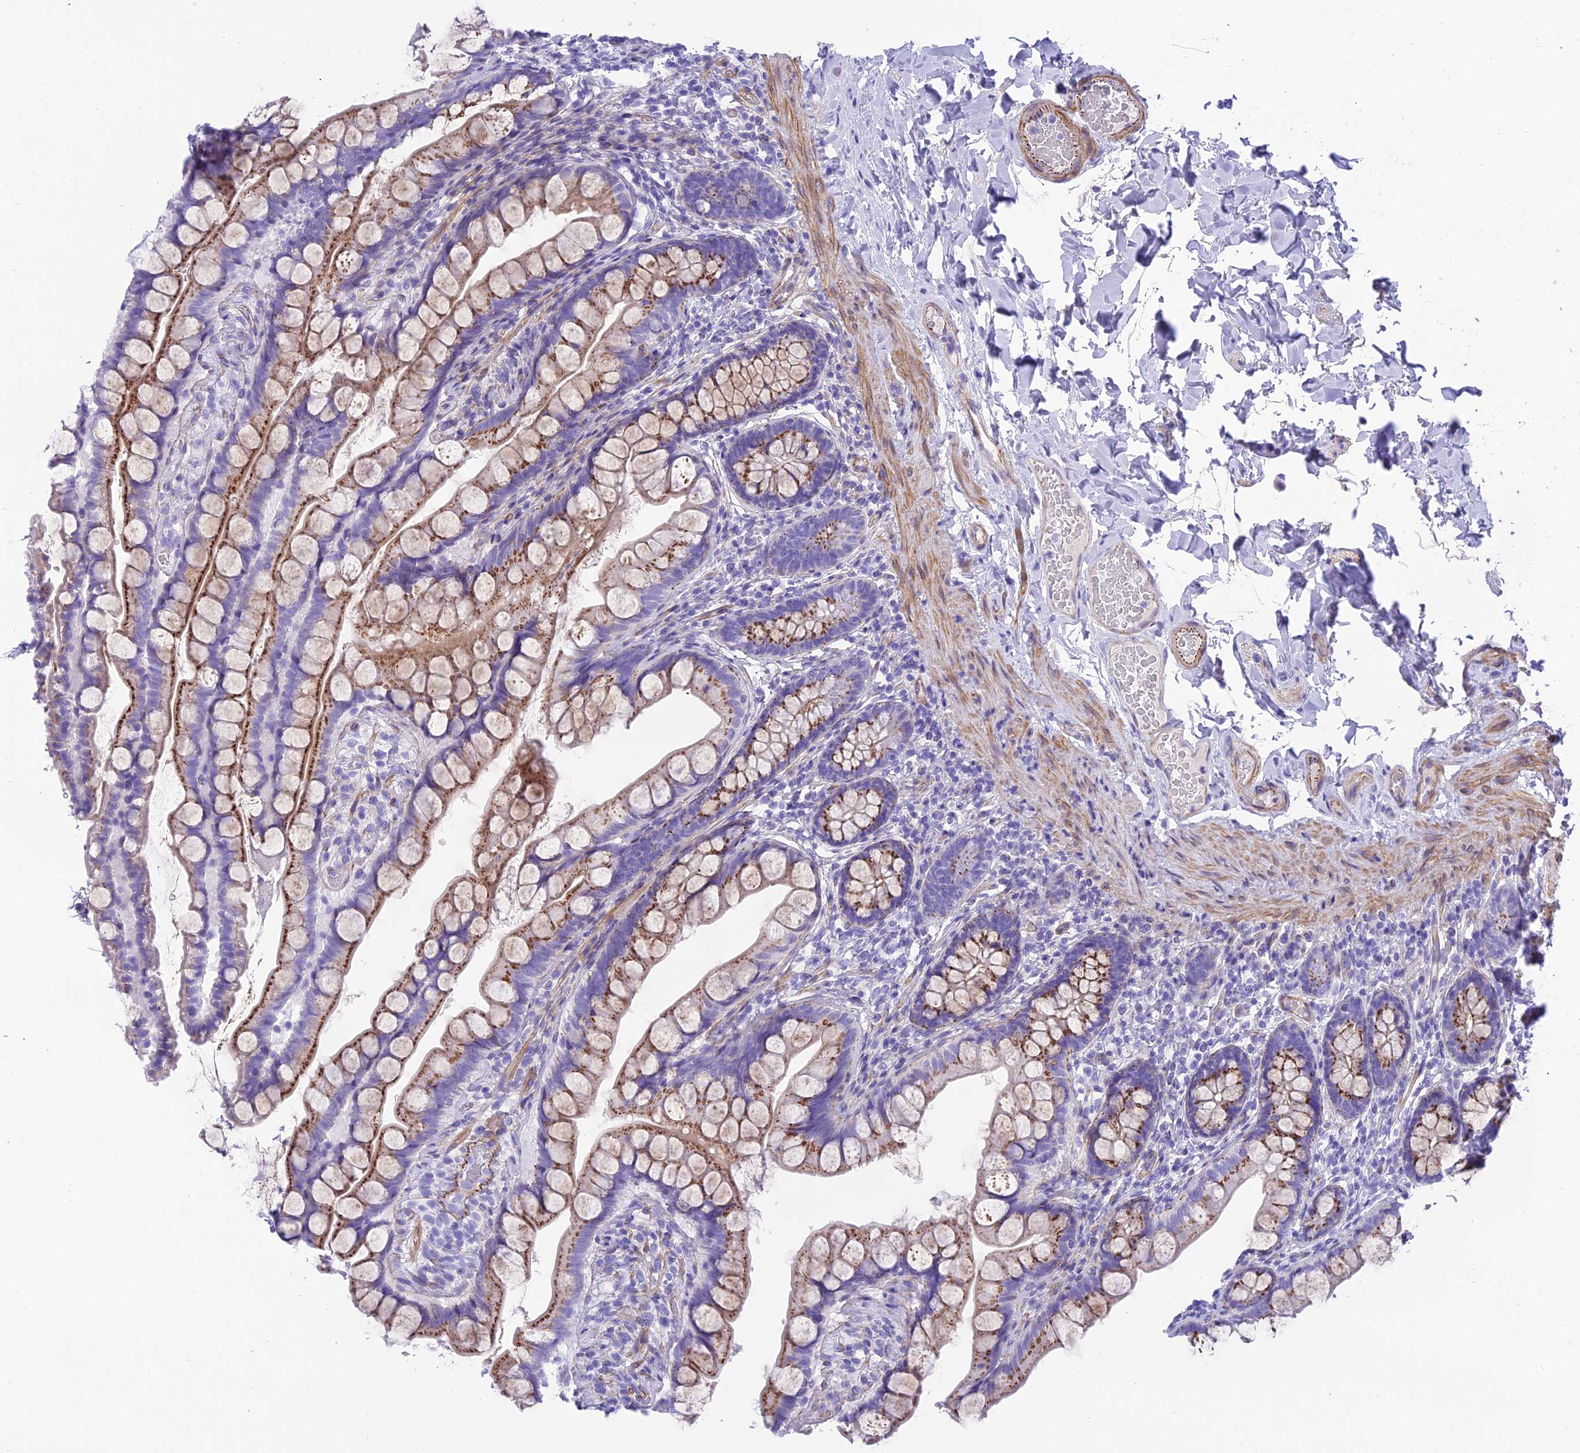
{"staining": {"intensity": "moderate", "quantity": ">75%", "location": "cytoplasmic/membranous"}, "tissue": "small intestine", "cell_type": "Glandular cells", "image_type": "normal", "snomed": [{"axis": "morphology", "description": "Normal tissue, NOS"}, {"axis": "topography", "description": "Small intestine"}], "caption": "An IHC image of unremarkable tissue is shown. Protein staining in brown highlights moderate cytoplasmic/membranous positivity in small intestine within glandular cells. Nuclei are stained in blue.", "gene": "GFRA1", "patient": {"sex": "male", "age": 70}}